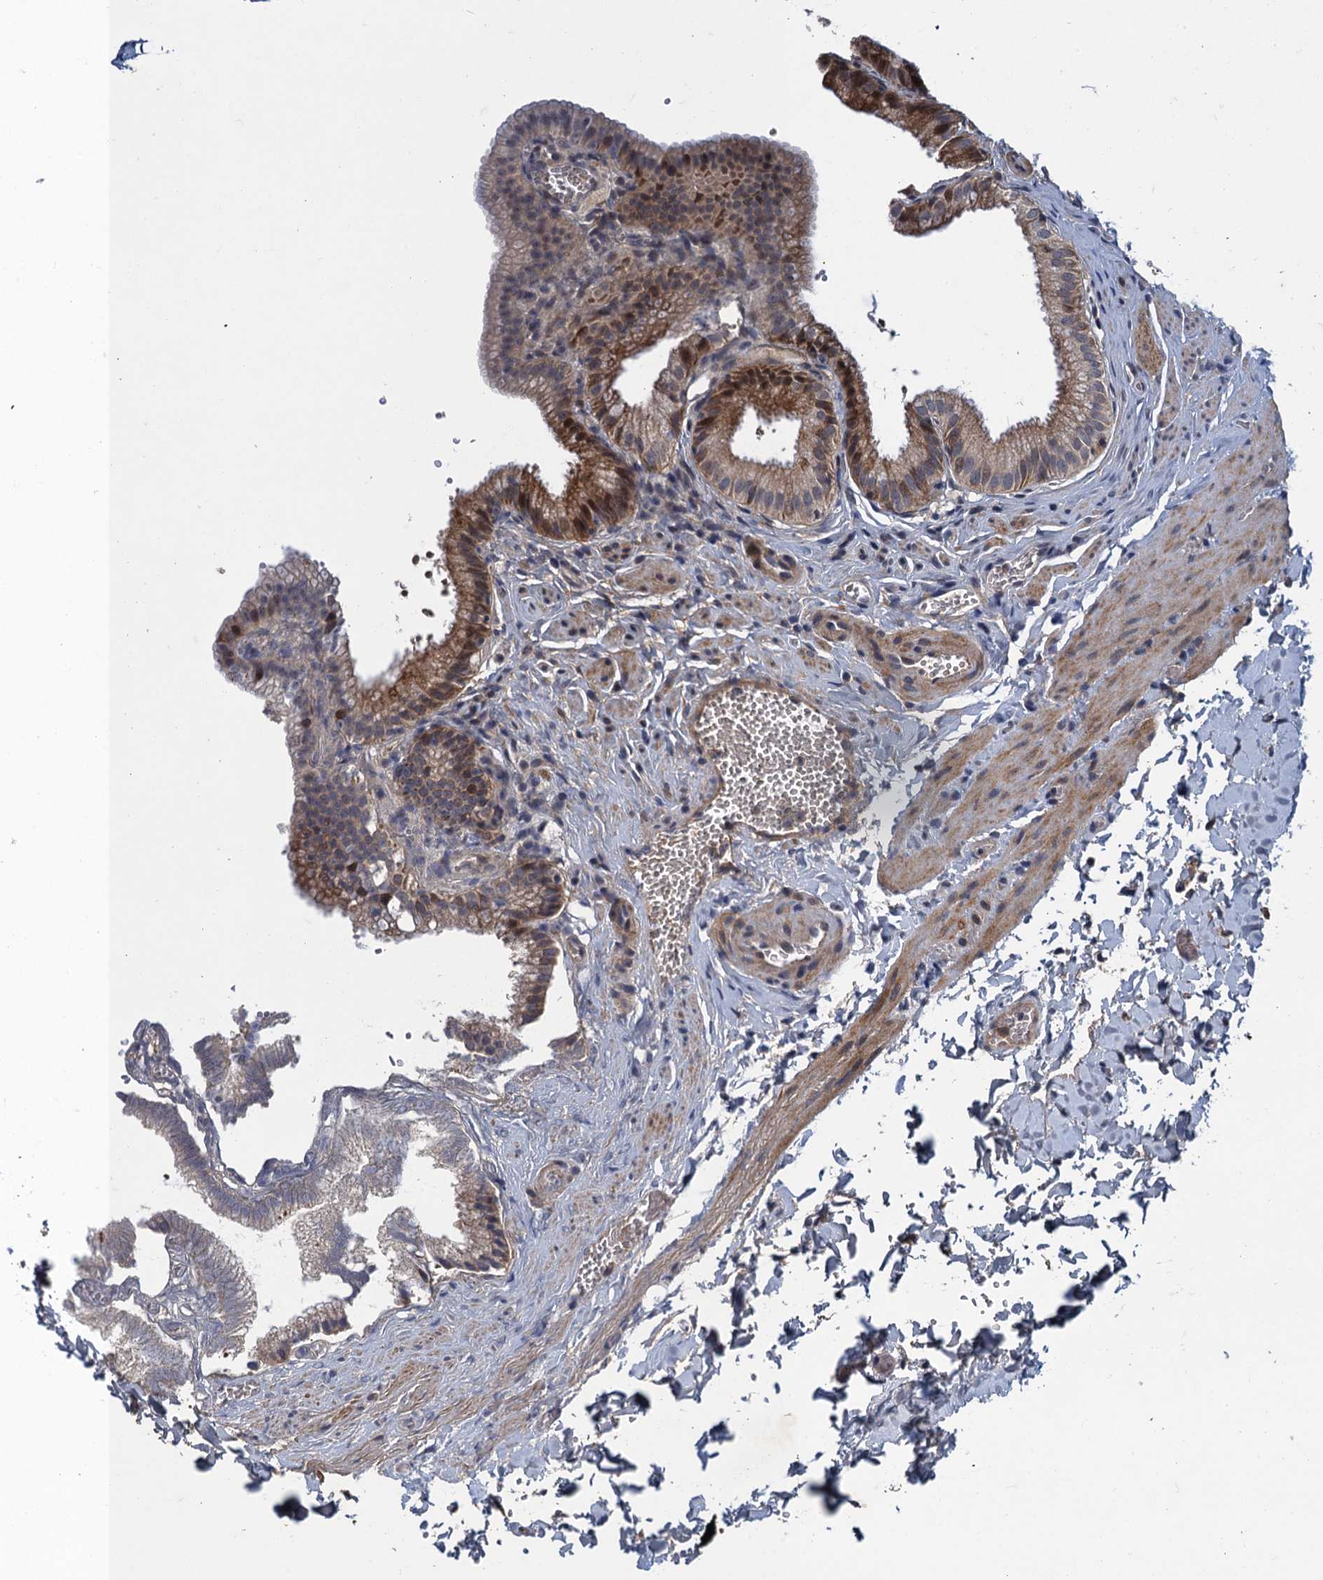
{"staining": {"intensity": "moderate", "quantity": "25%-75%", "location": "cytoplasmic/membranous,nuclear"}, "tissue": "gallbladder", "cell_type": "Glandular cells", "image_type": "normal", "snomed": [{"axis": "morphology", "description": "Normal tissue, NOS"}, {"axis": "topography", "description": "Gallbladder"}], "caption": "Gallbladder stained for a protein (brown) shows moderate cytoplasmic/membranous,nuclear positive positivity in approximately 25%-75% of glandular cells.", "gene": "MDM1", "patient": {"sex": "male", "age": 38}}